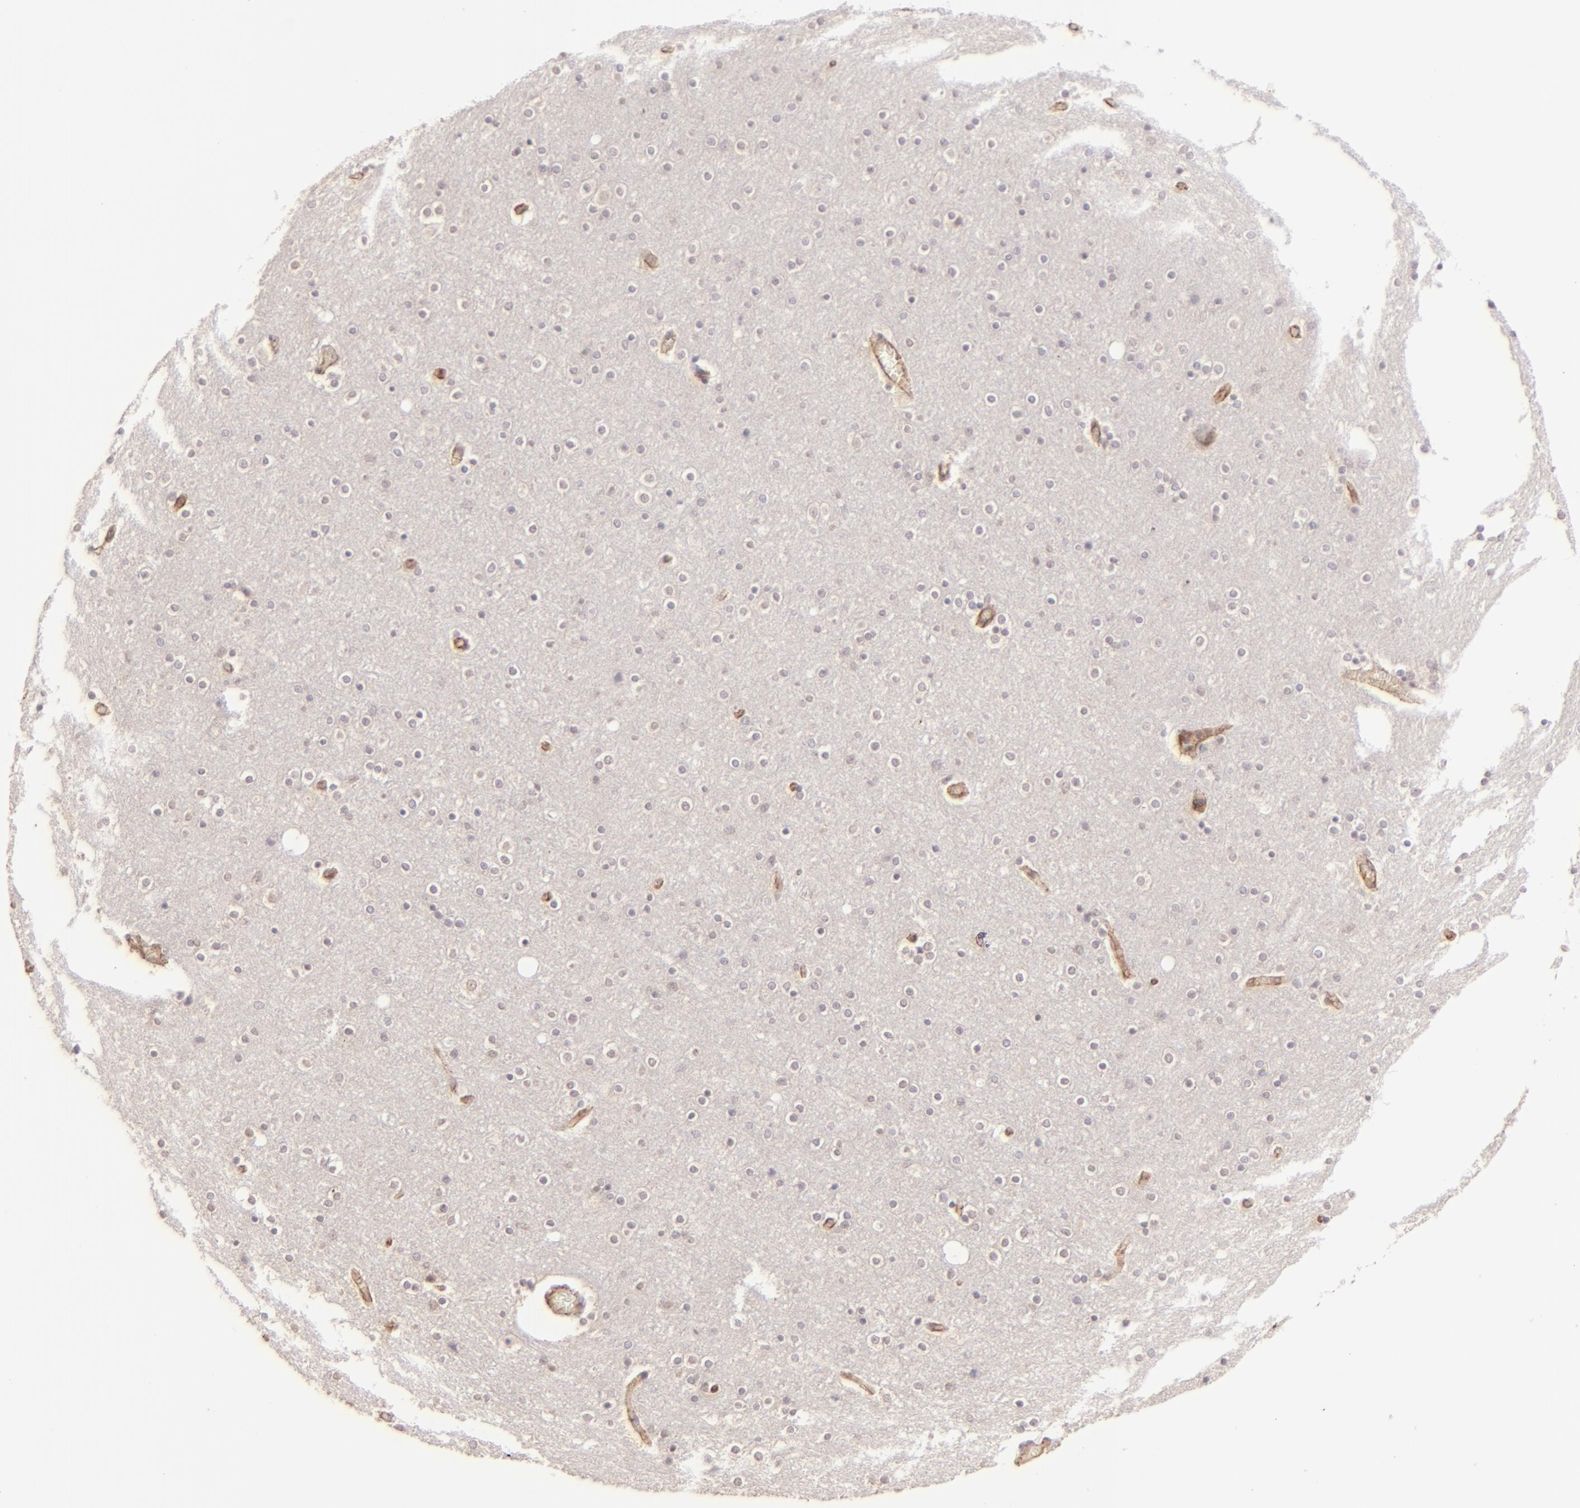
{"staining": {"intensity": "moderate", "quantity": ">75%", "location": "cytoplasmic/membranous"}, "tissue": "cerebral cortex", "cell_type": "Endothelial cells", "image_type": "normal", "snomed": [{"axis": "morphology", "description": "Normal tissue, NOS"}, {"axis": "topography", "description": "Cerebral cortex"}], "caption": "Brown immunohistochemical staining in normal human cerebral cortex reveals moderate cytoplasmic/membranous positivity in about >75% of endothelial cells.", "gene": "CLDN1", "patient": {"sex": "female", "age": 54}}